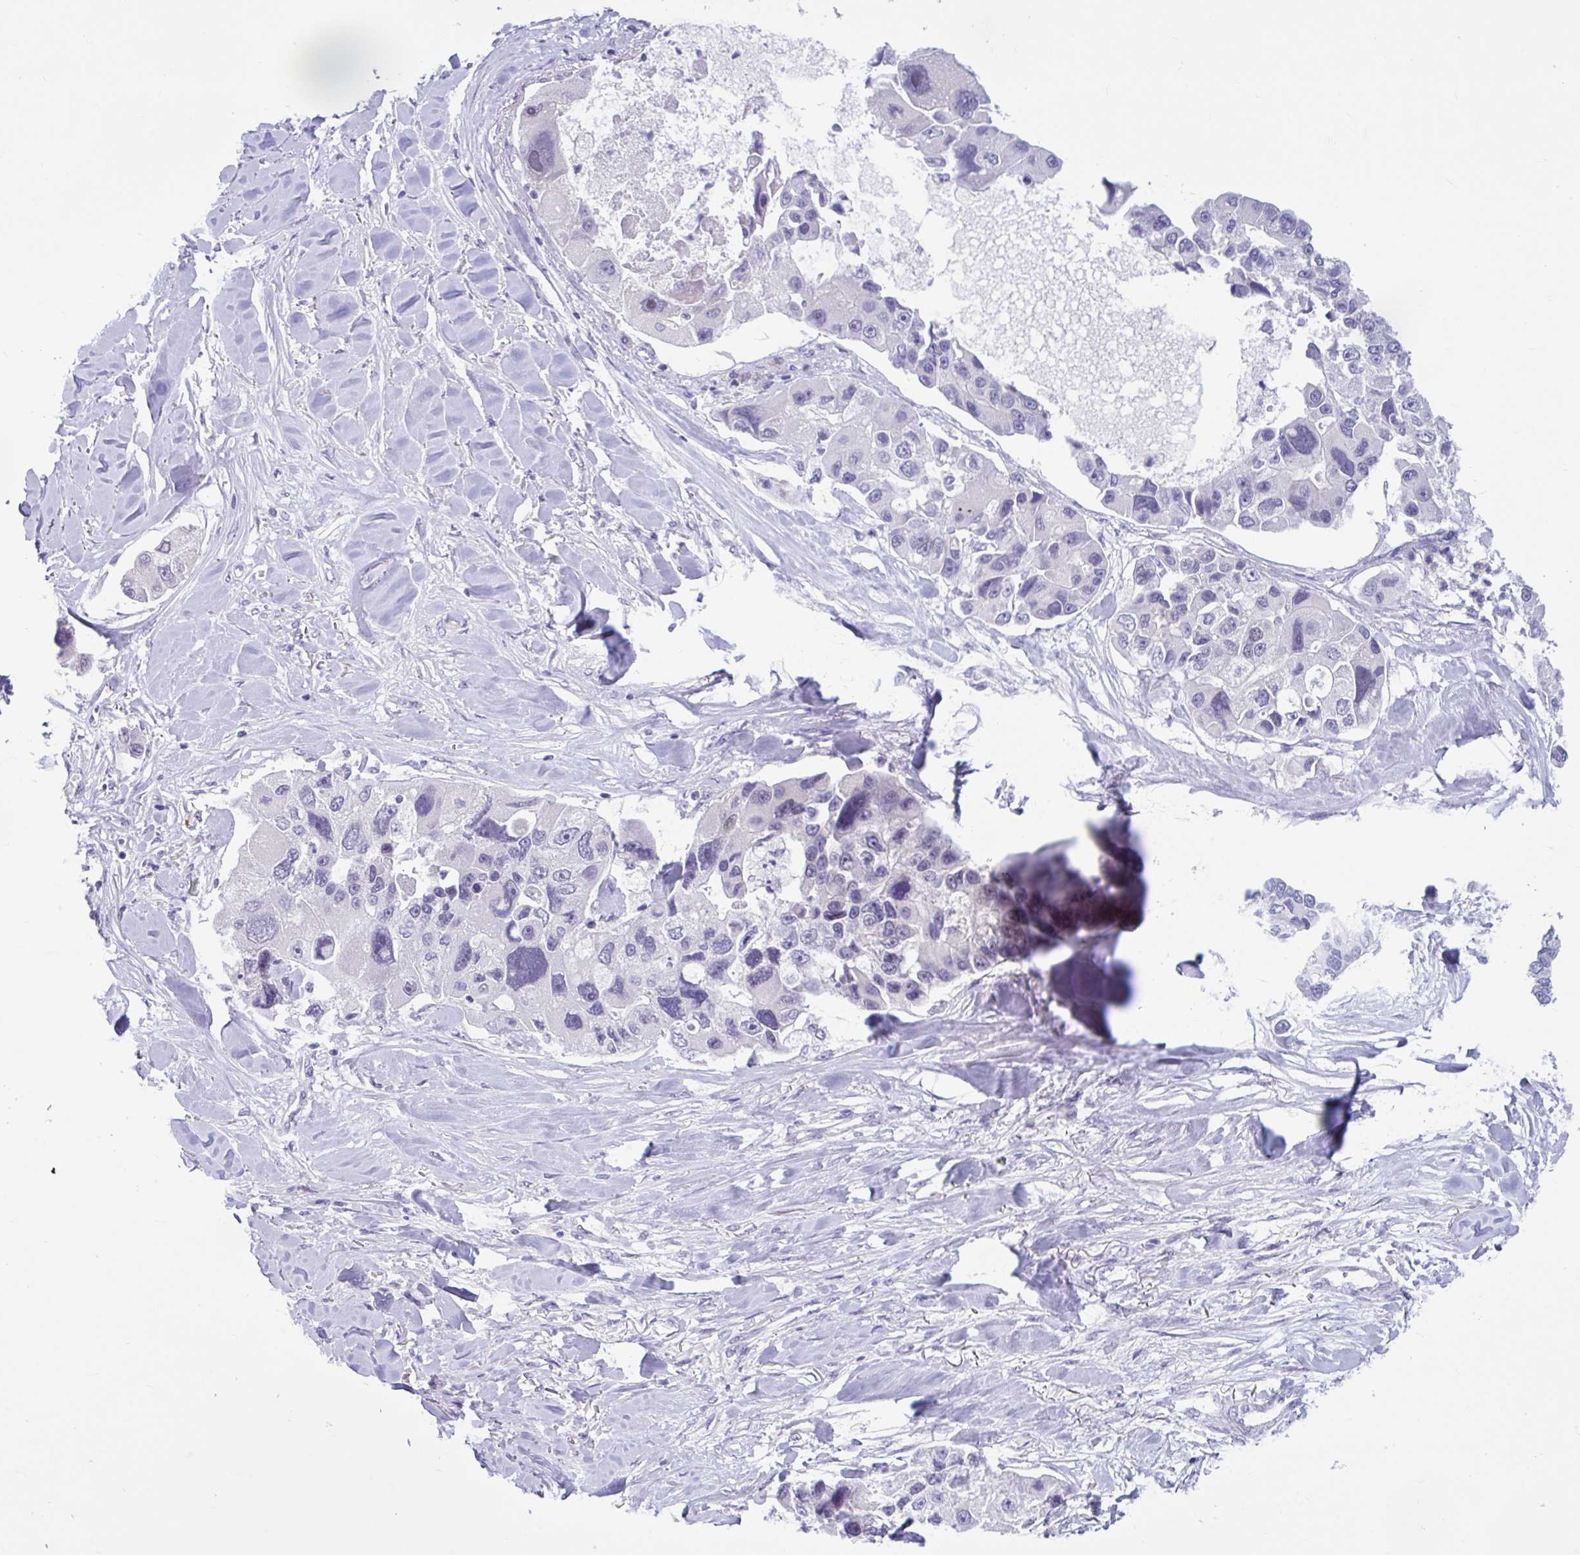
{"staining": {"intensity": "negative", "quantity": "none", "location": "none"}, "tissue": "lung cancer", "cell_type": "Tumor cells", "image_type": "cancer", "snomed": [{"axis": "morphology", "description": "Adenocarcinoma, NOS"}, {"axis": "topography", "description": "Lung"}], "caption": "Lung adenocarcinoma was stained to show a protein in brown. There is no significant expression in tumor cells.", "gene": "FAM153A", "patient": {"sex": "female", "age": 54}}